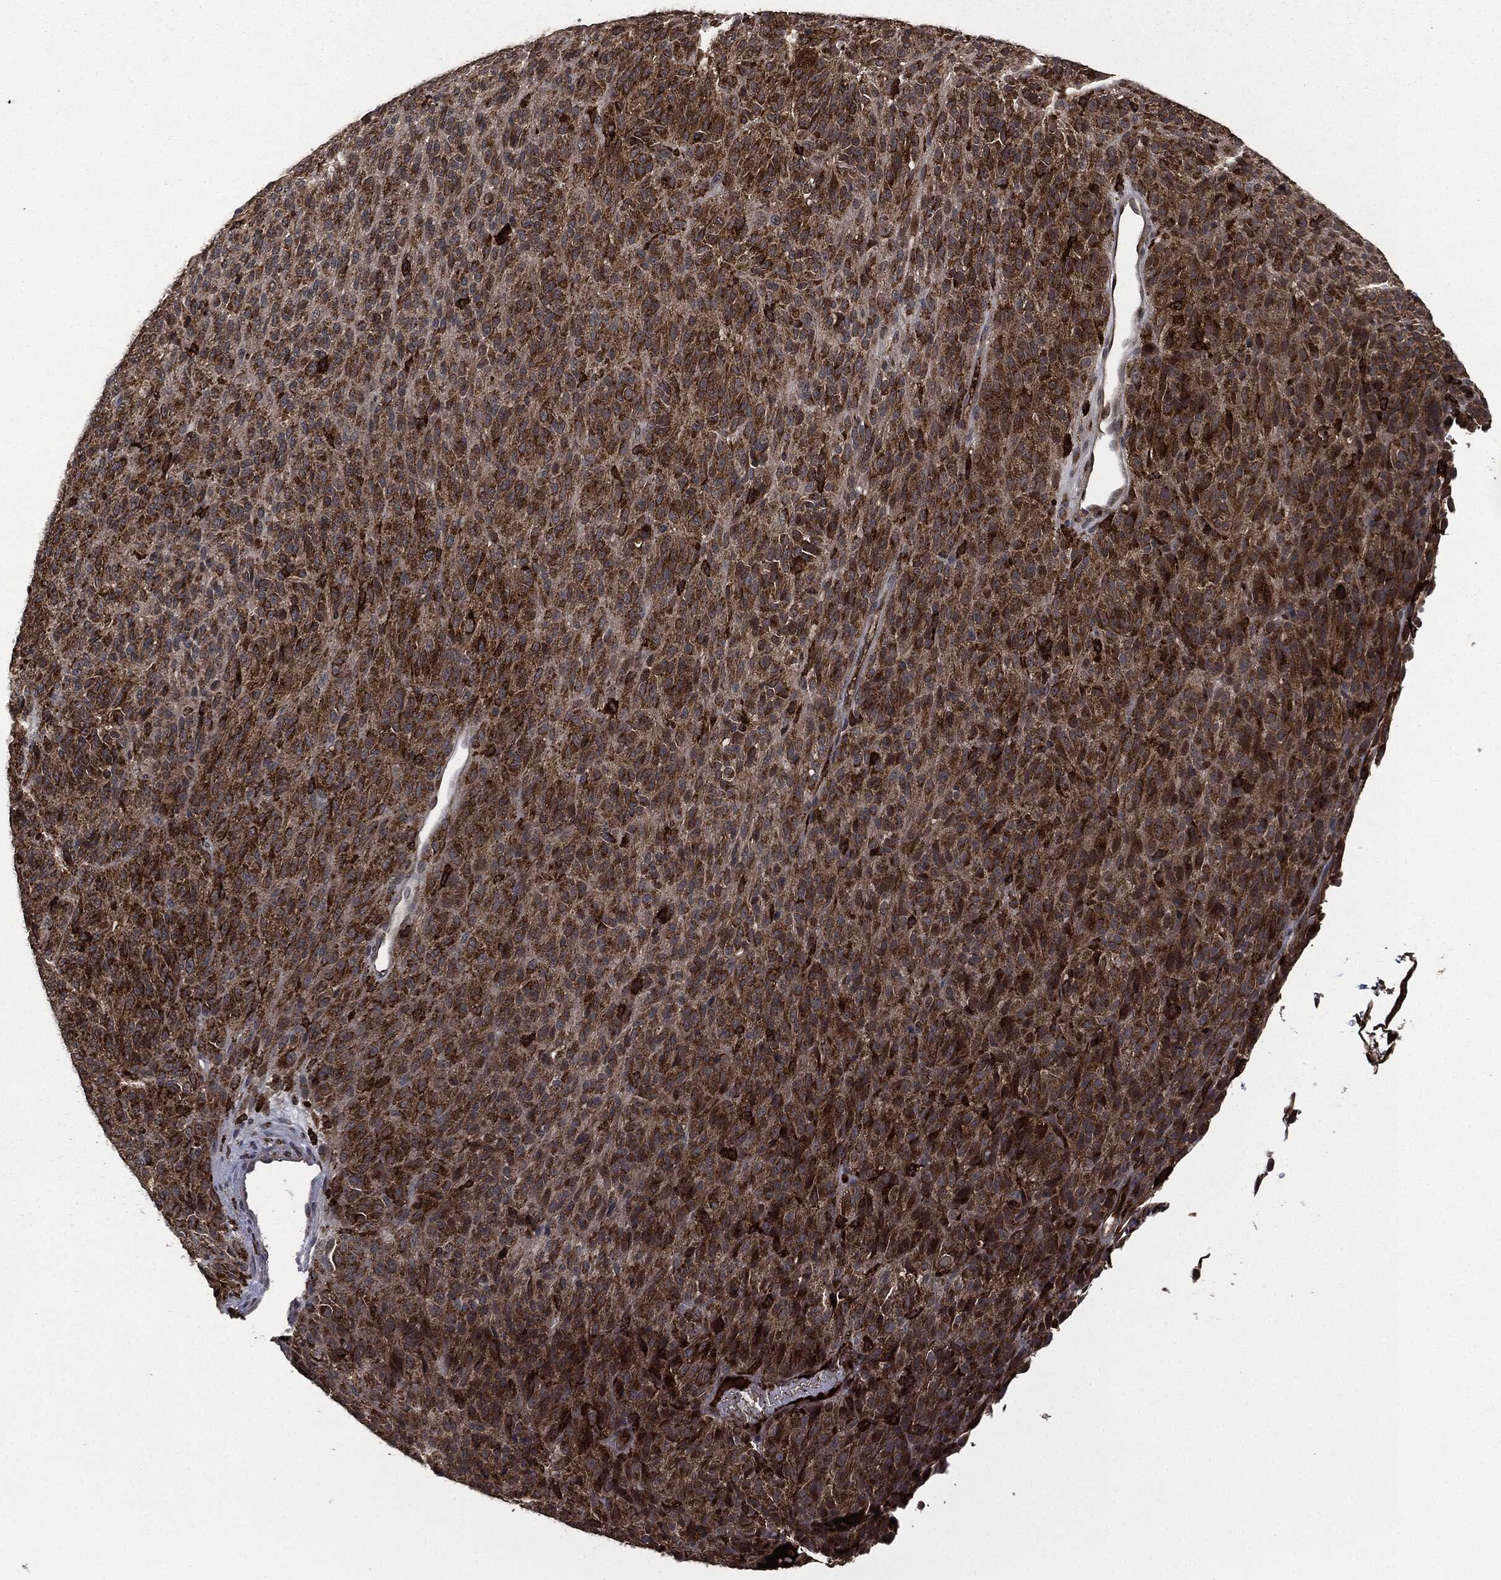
{"staining": {"intensity": "strong", "quantity": ">75%", "location": "cytoplasmic/membranous"}, "tissue": "melanoma", "cell_type": "Tumor cells", "image_type": "cancer", "snomed": [{"axis": "morphology", "description": "Malignant melanoma, Metastatic site"}, {"axis": "topography", "description": "Brain"}], "caption": "Immunohistochemical staining of human malignant melanoma (metastatic site) exhibits high levels of strong cytoplasmic/membranous expression in about >75% of tumor cells. (DAB IHC, brown staining for protein, blue staining for nuclei).", "gene": "CRABP2", "patient": {"sex": "female", "age": 56}}